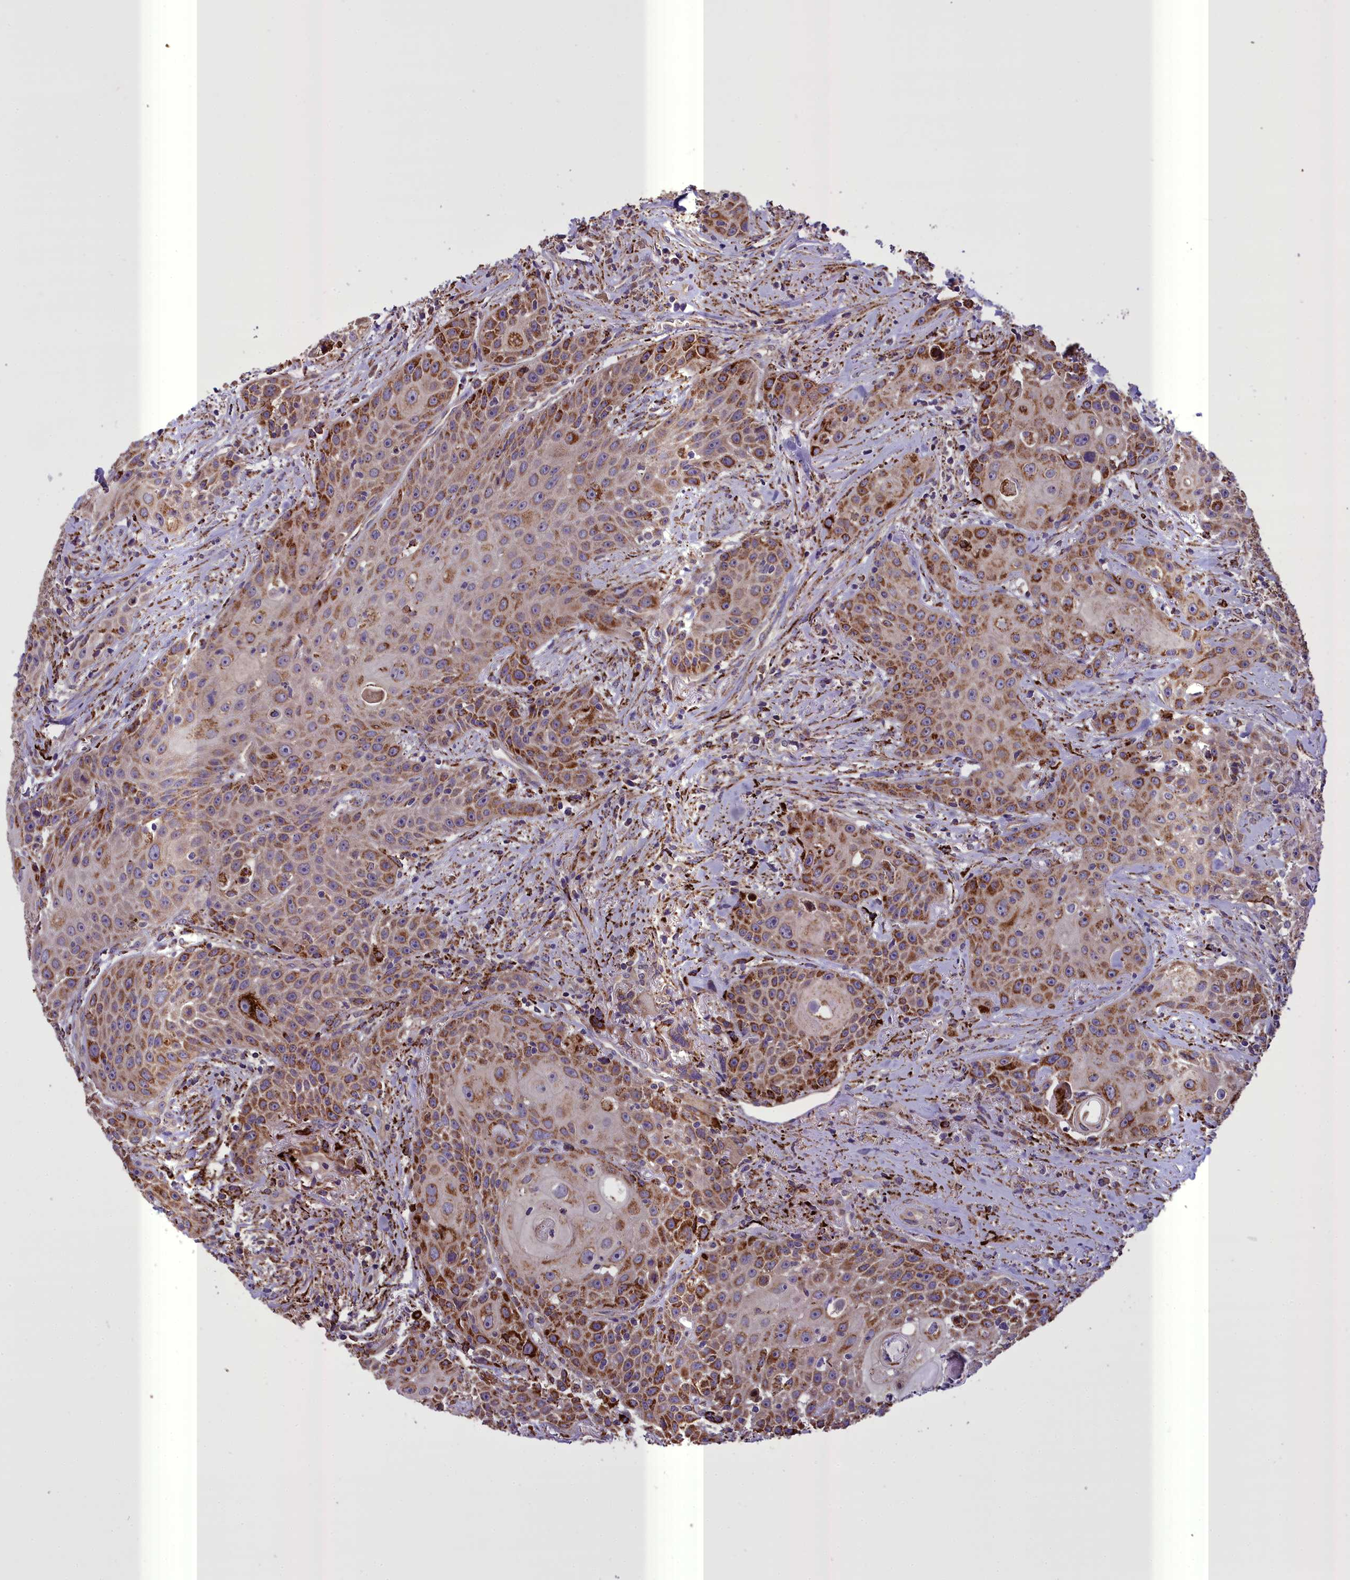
{"staining": {"intensity": "strong", "quantity": "25%-75%", "location": "cytoplasmic/membranous"}, "tissue": "head and neck cancer", "cell_type": "Tumor cells", "image_type": "cancer", "snomed": [{"axis": "morphology", "description": "Squamous cell carcinoma, NOS"}, {"axis": "topography", "description": "Oral tissue"}, {"axis": "topography", "description": "Head-Neck"}], "caption": "This photomicrograph displays head and neck cancer stained with immunohistochemistry (IHC) to label a protein in brown. The cytoplasmic/membranous of tumor cells show strong positivity for the protein. Nuclei are counter-stained blue.", "gene": "TBC1D24", "patient": {"sex": "female", "age": 82}}